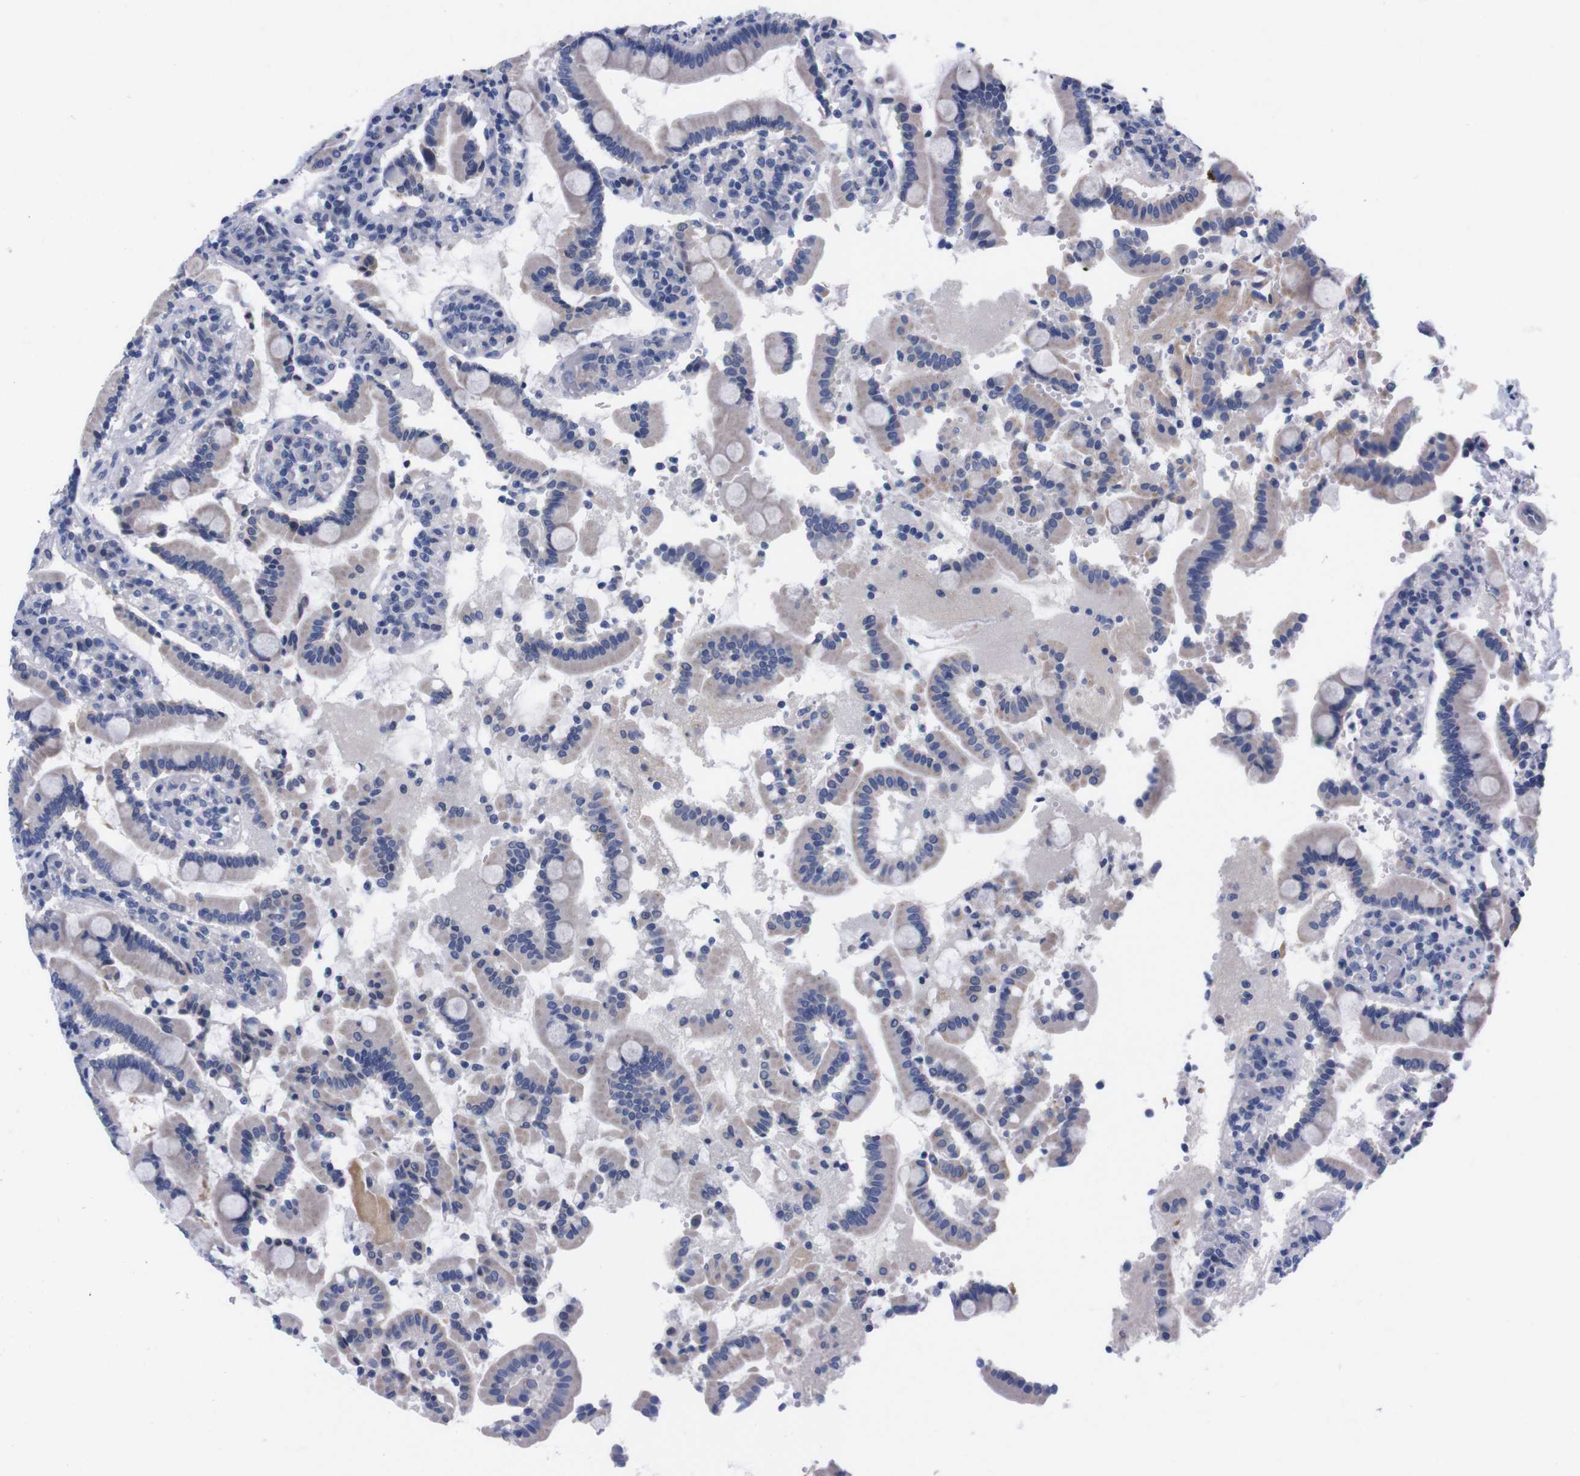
{"staining": {"intensity": "negative", "quantity": "none", "location": "none"}, "tissue": "duodenum", "cell_type": "Glandular cells", "image_type": "normal", "snomed": [{"axis": "morphology", "description": "Normal tissue, NOS"}, {"axis": "topography", "description": "Small intestine, NOS"}], "caption": "Immunohistochemistry of unremarkable human duodenum demonstrates no expression in glandular cells.", "gene": "FAM210A", "patient": {"sex": "female", "age": 71}}